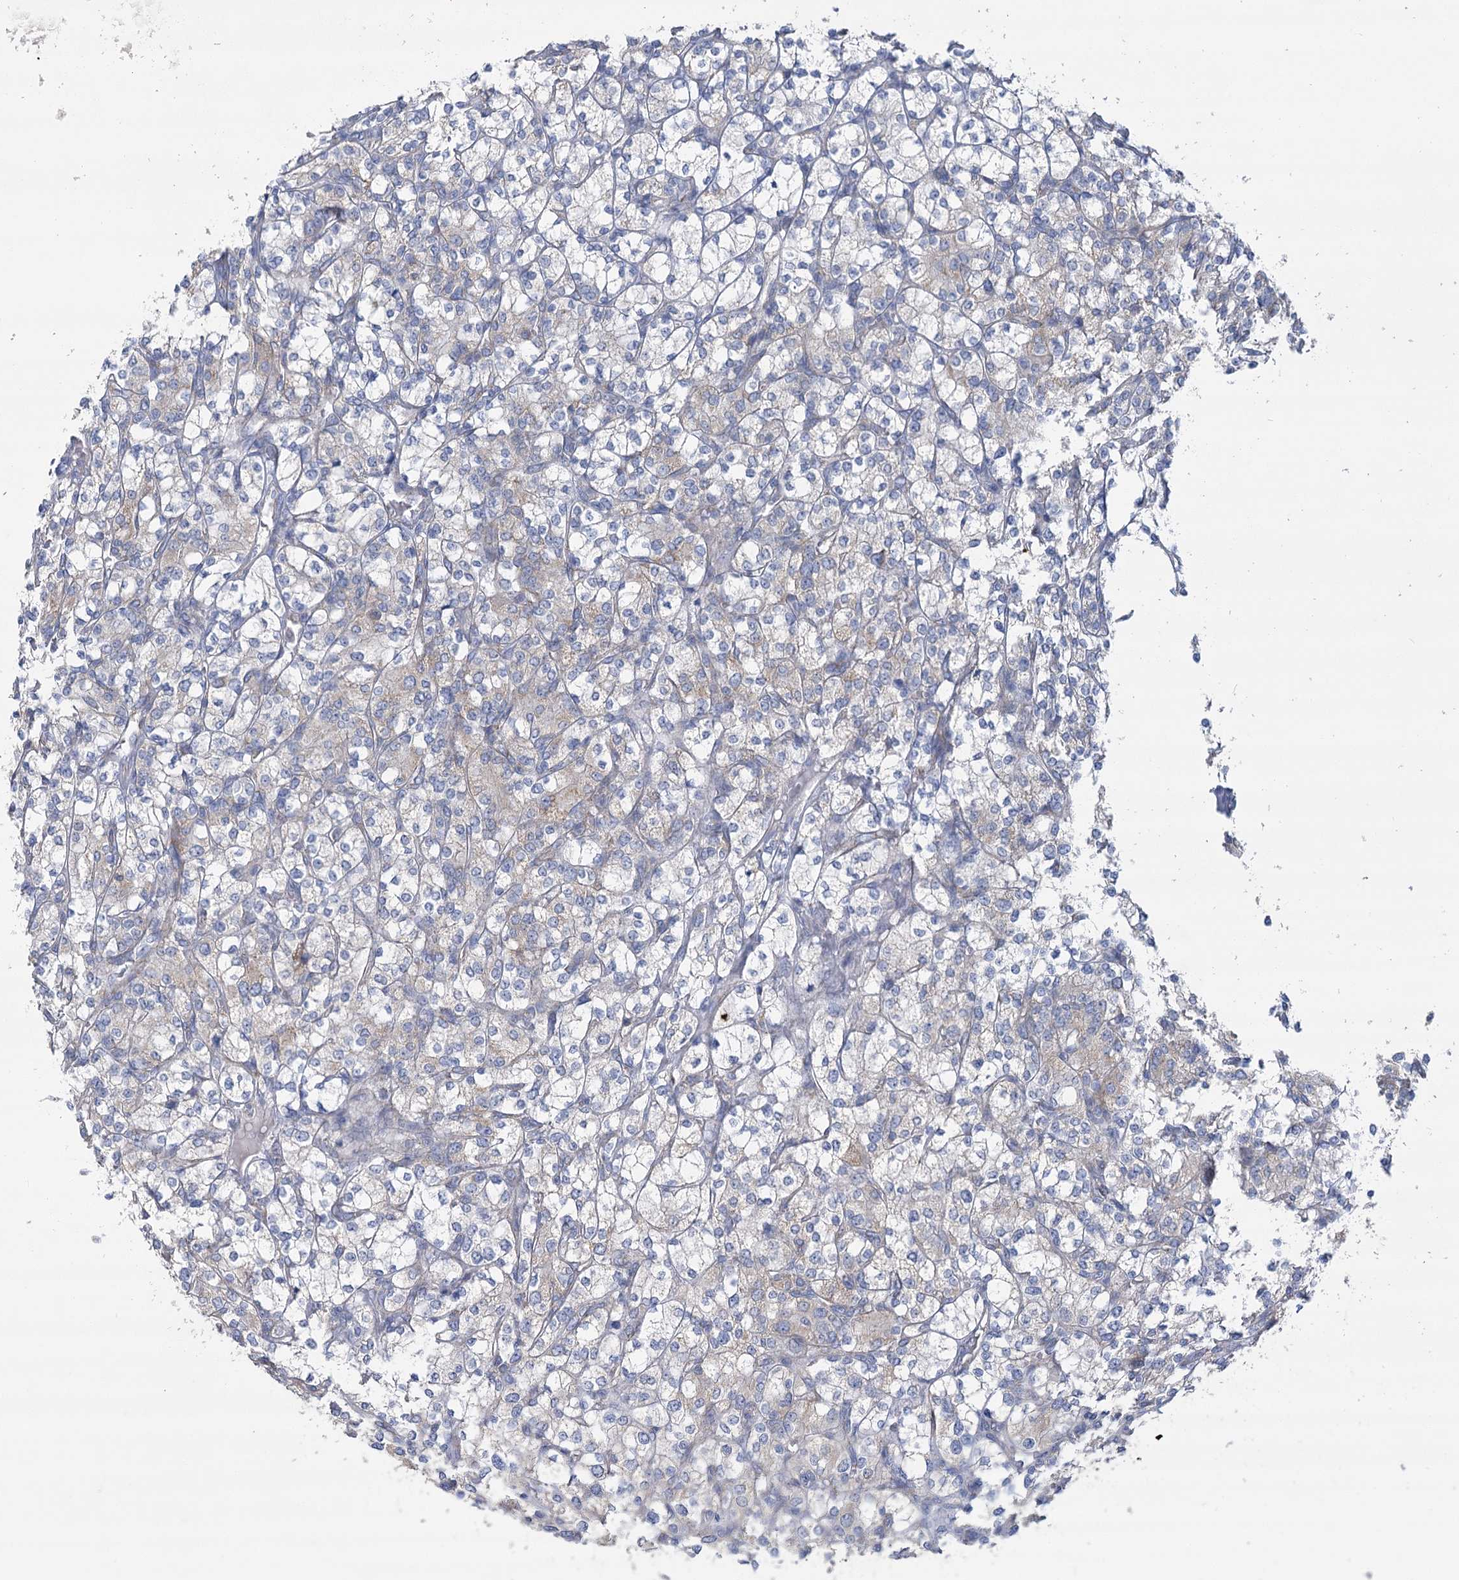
{"staining": {"intensity": "negative", "quantity": "none", "location": "none"}, "tissue": "renal cancer", "cell_type": "Tumor cells", "image_type": "cancer", "snomed": [{"axis": "morphology", "description": "Adenocarcinoma, NOS"}, {"axis": "topography", "description": "Kidney"}], "caption": "Immunohistochemistry (IHC) histopathology image of renal adenocarcinoma stained for a protein (brown), which demonstrates no staining in tumor cells.", "gene": "SNX7", "patient": {"sex": "male", "age": 77}}